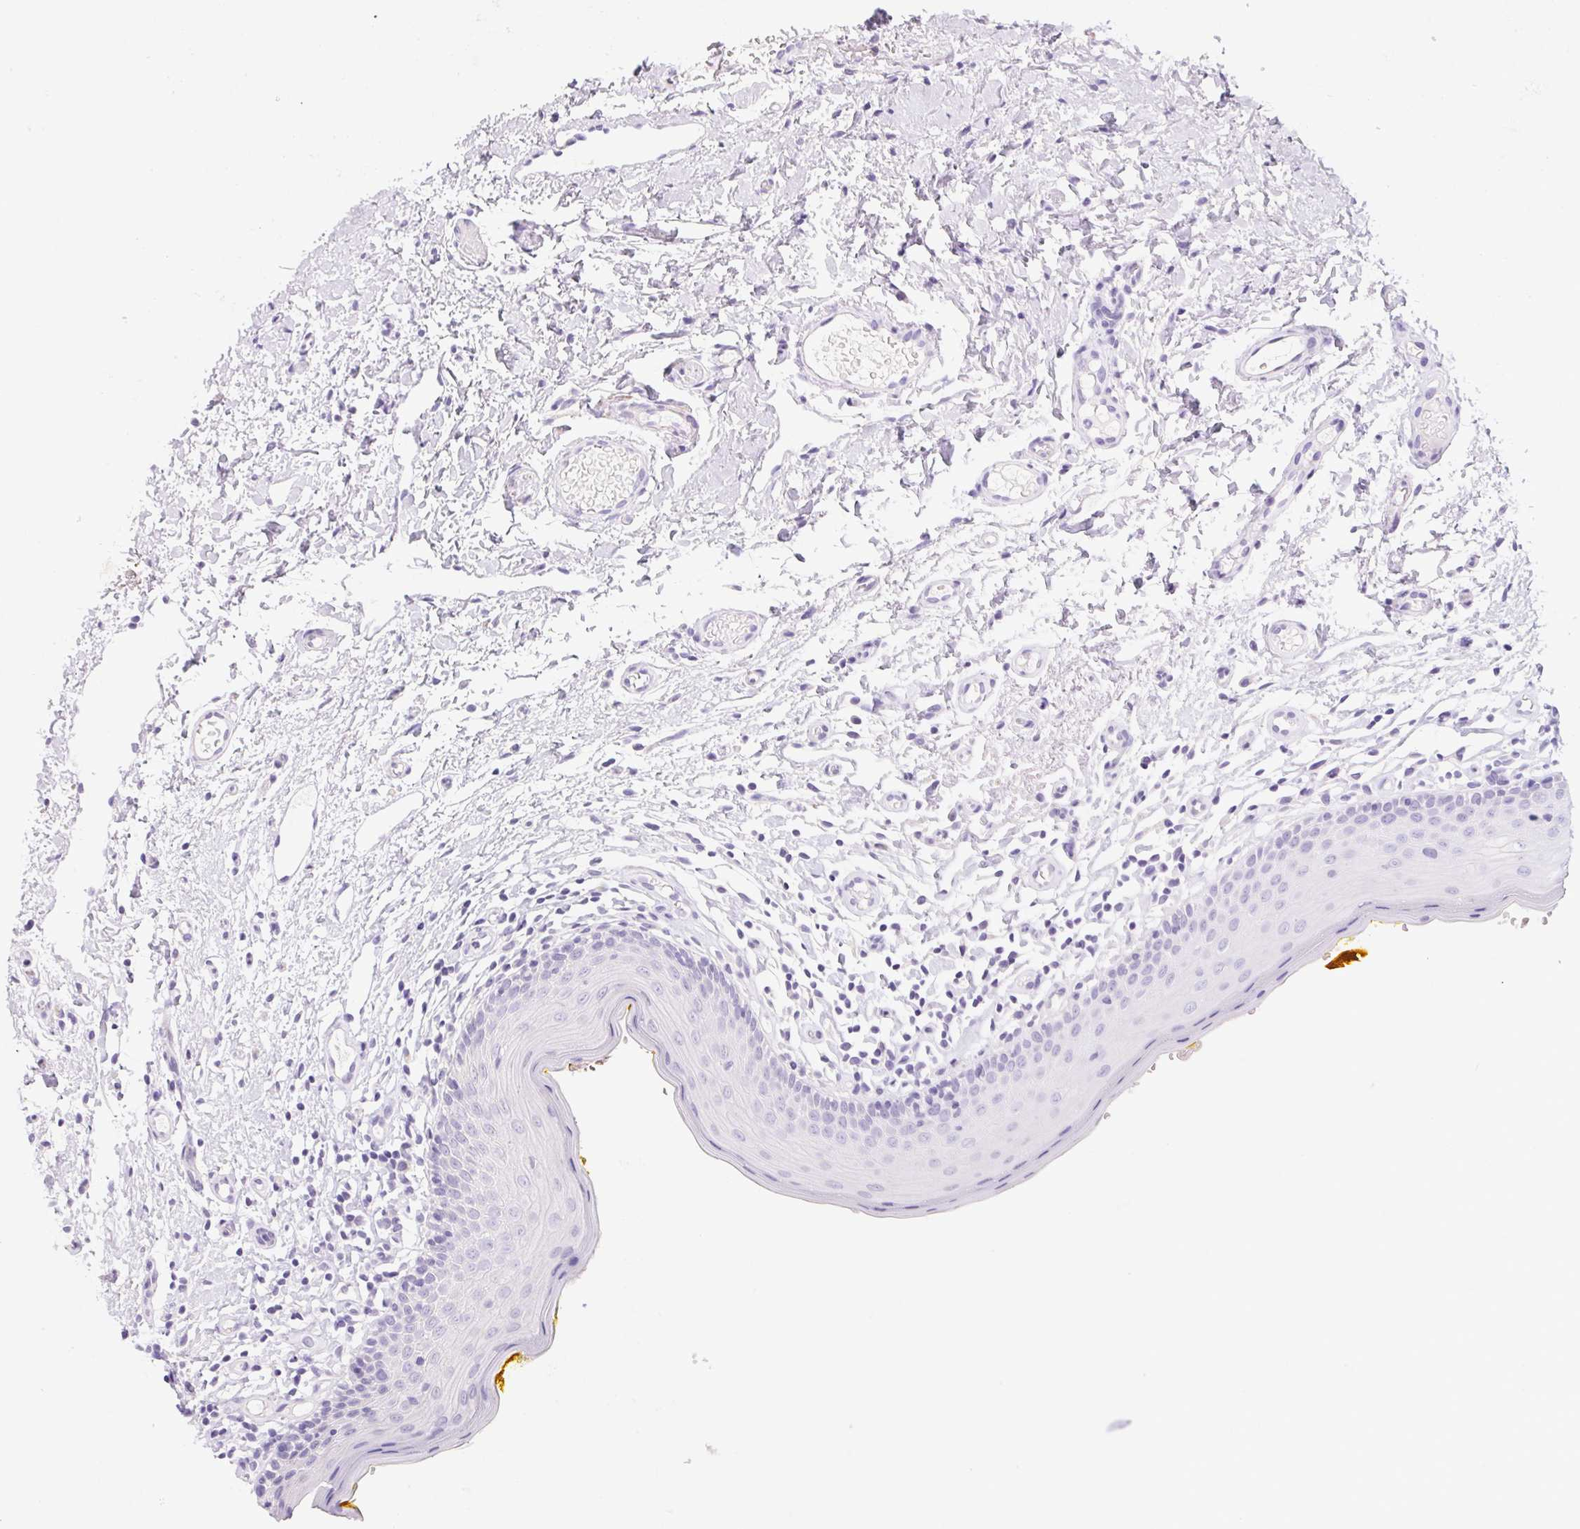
{"staining": {"intensity": "negative", "quantity": "none", "location": "none"}, "tissue": "oral mucosa", "cell_type": "Squamous epithelial cells", "image_type": "normal", "snomed": [{"axis": "morphology", "description": "Normal tissue, NOS"}, {"axis": "topography", "description": "Oral tissue"}, {"axis": "topography", "description": "Tounge, NOS"}], "caption": "Immunohistochemistry (IHC) image of benign oral mucosa: human oral mucosa stained with DAB demonstrates no significant protein positivity in squamous epithelial cells.", "gene": "GRM2", "patient": {"sex": "female", "age": 58}}